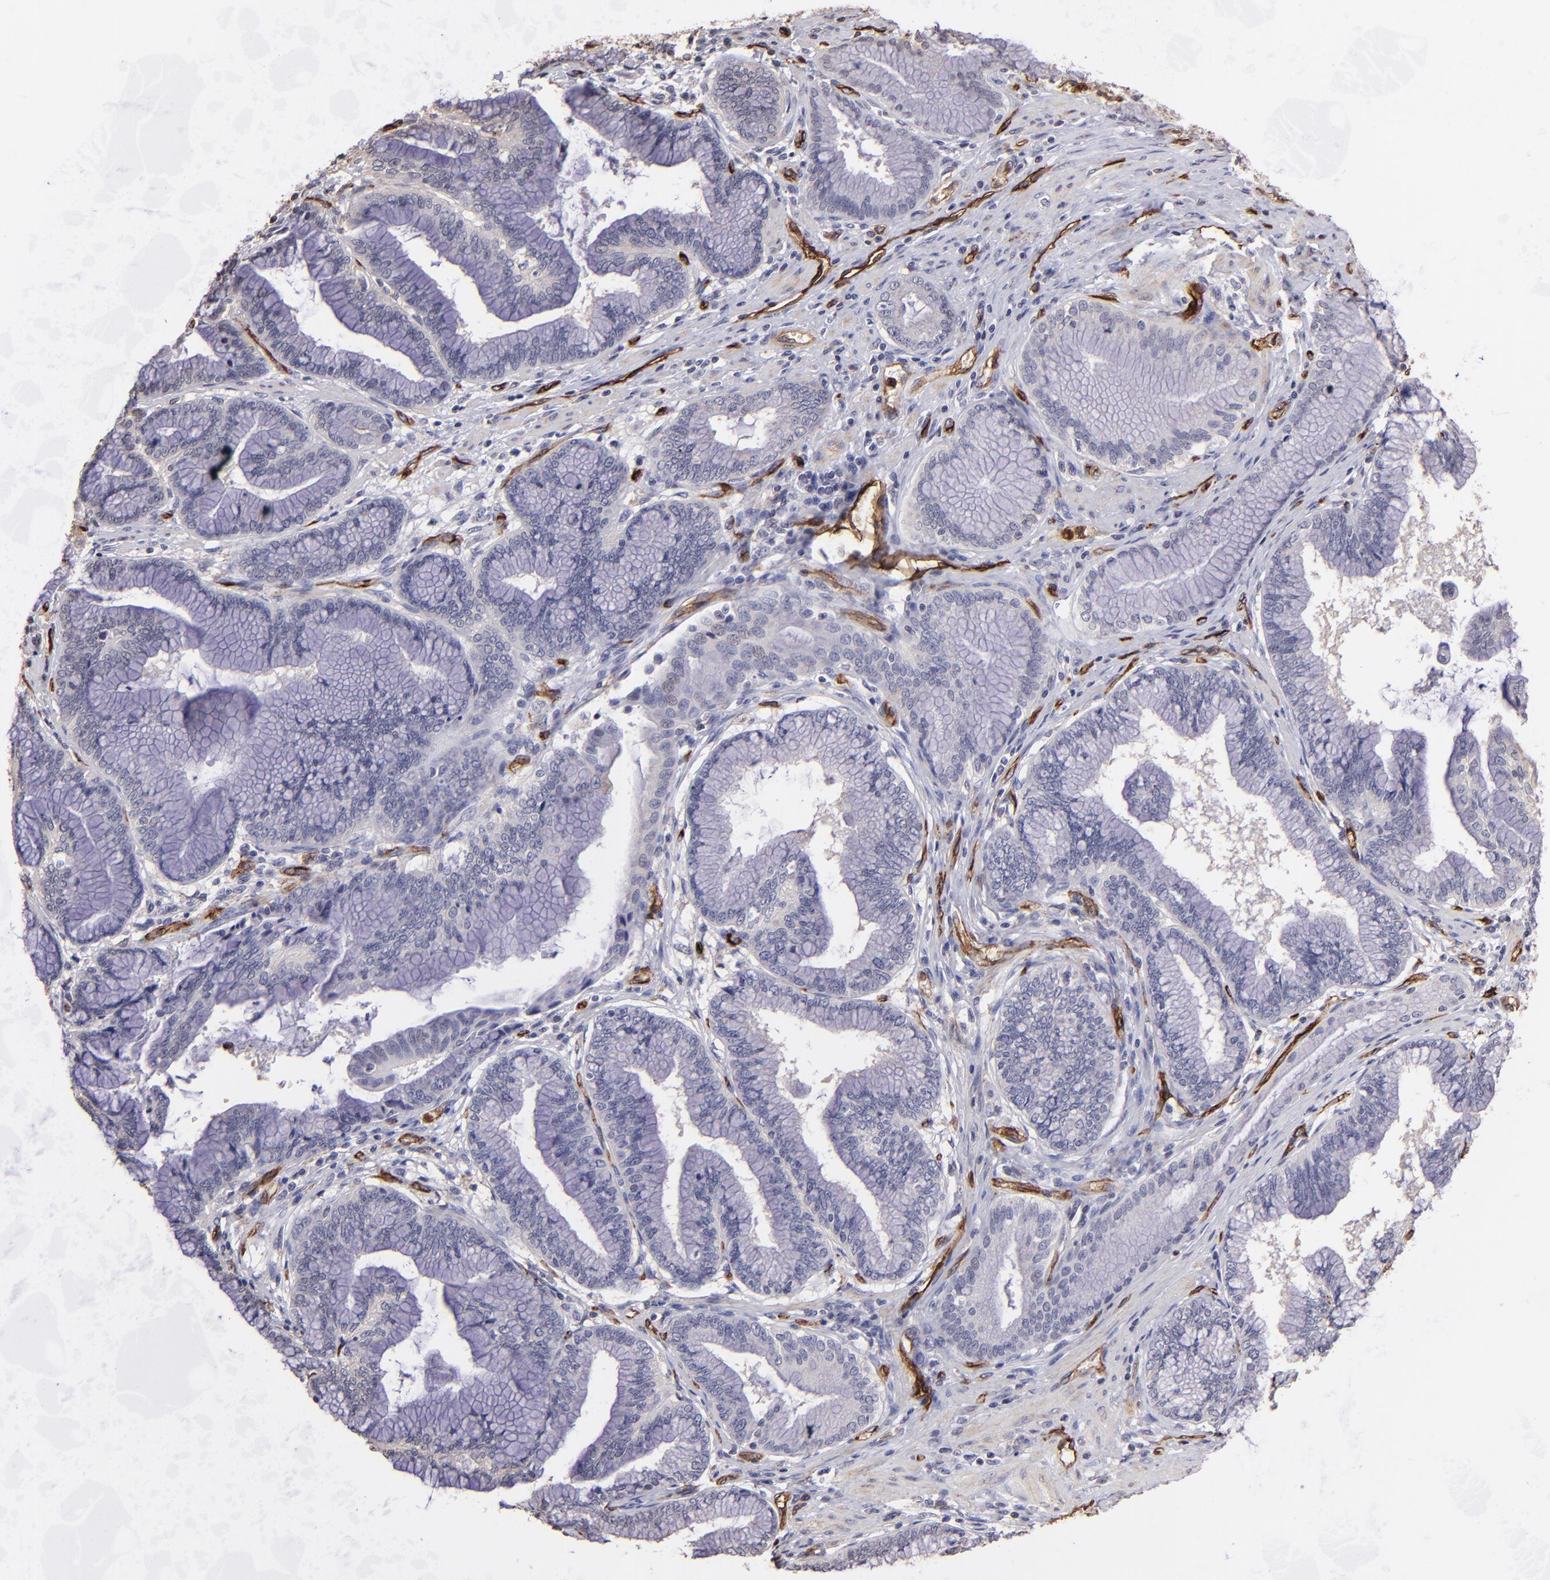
{"staining": {"intensity": "negative", "quantity": "none", "location": "none"}, "tissue": "pancreatic cancer", "cell_type": "Tumor cells", "image_type": "cancer", "snomed": [{"axis": "morphology", "description": "Adenocarcinoma, NOS"}, {"axis": "topography", "description": "Pancreas"}], "caption": "Immunohistochemistry of human adenocarcinoma (pancreatic) displays no expression in tumor cells.", "gene": "DYSF", "patient": {"sex": "female", "age": 64}}